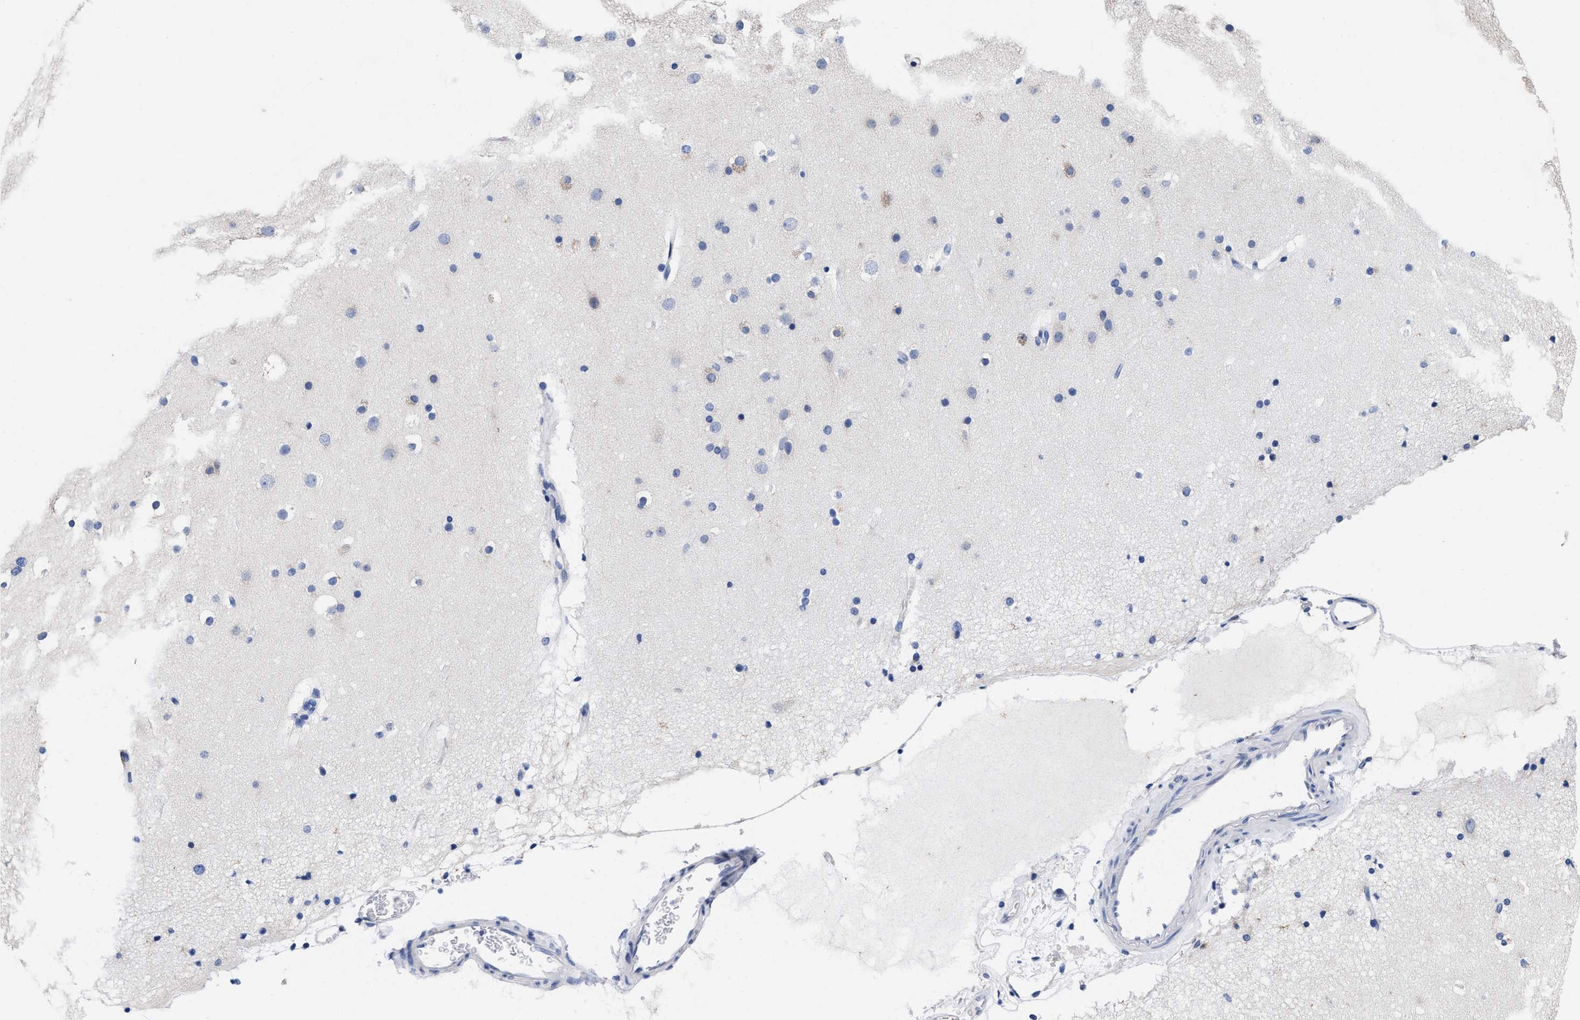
{"staining": {"intensity": "negative", "quantity": "none", "location": "none"}, "tissue": "cerebral cortex", "cell_type": "Endothelial cells", "image_type": "normal", "snomed": [{"axis": "morphology", "description": "Normal tissue, NOS"}, {"axis": "topography", "description": "Cerebral cortex"}], "caption": "Immunohistochemistry micrograph of normal cerebral cortex: cerebral cortex stained with DAB shows no significant protein staining in endothelial cells.", "gene": "HOOK1", "patient": {"sex": "male", "age": 57}}